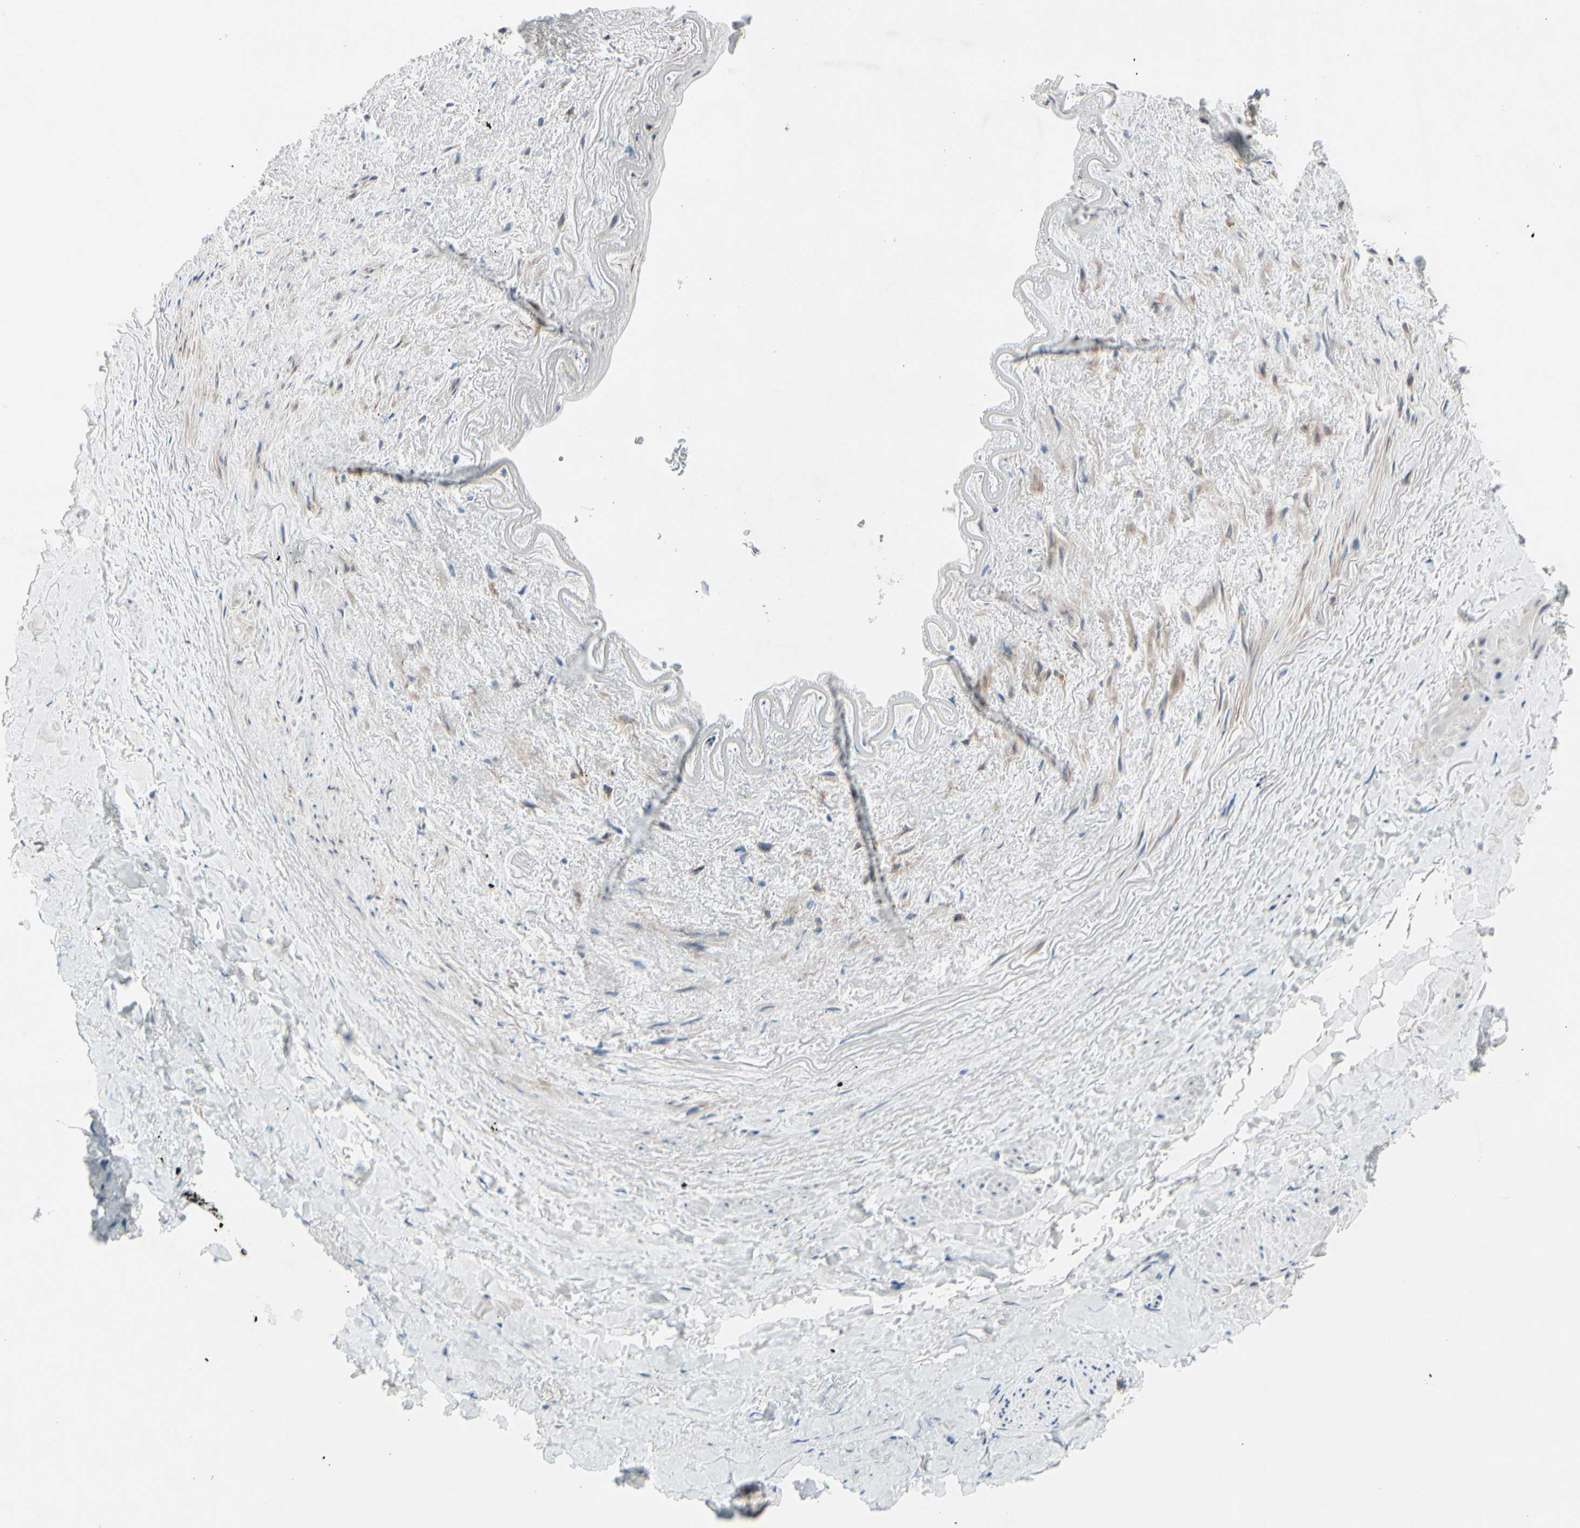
{"staining": {"intensity": "negative", "quantity": "none", "location": "none"}, "tissue": "soft tissue", "cell_type": "Fibroblasts", "image_type": "normal", "snomed": [{"axis": "morphology", "description": "Normal tissue, NOS"}, {"axis": "topography", "description": "Peripheral nerve tissue"}], "caption": "Fibroblasts are negative for brown protein staining in normal soft tissue.", "gene": "MAP2", "patient": {"sex": "male", "age": 70}}